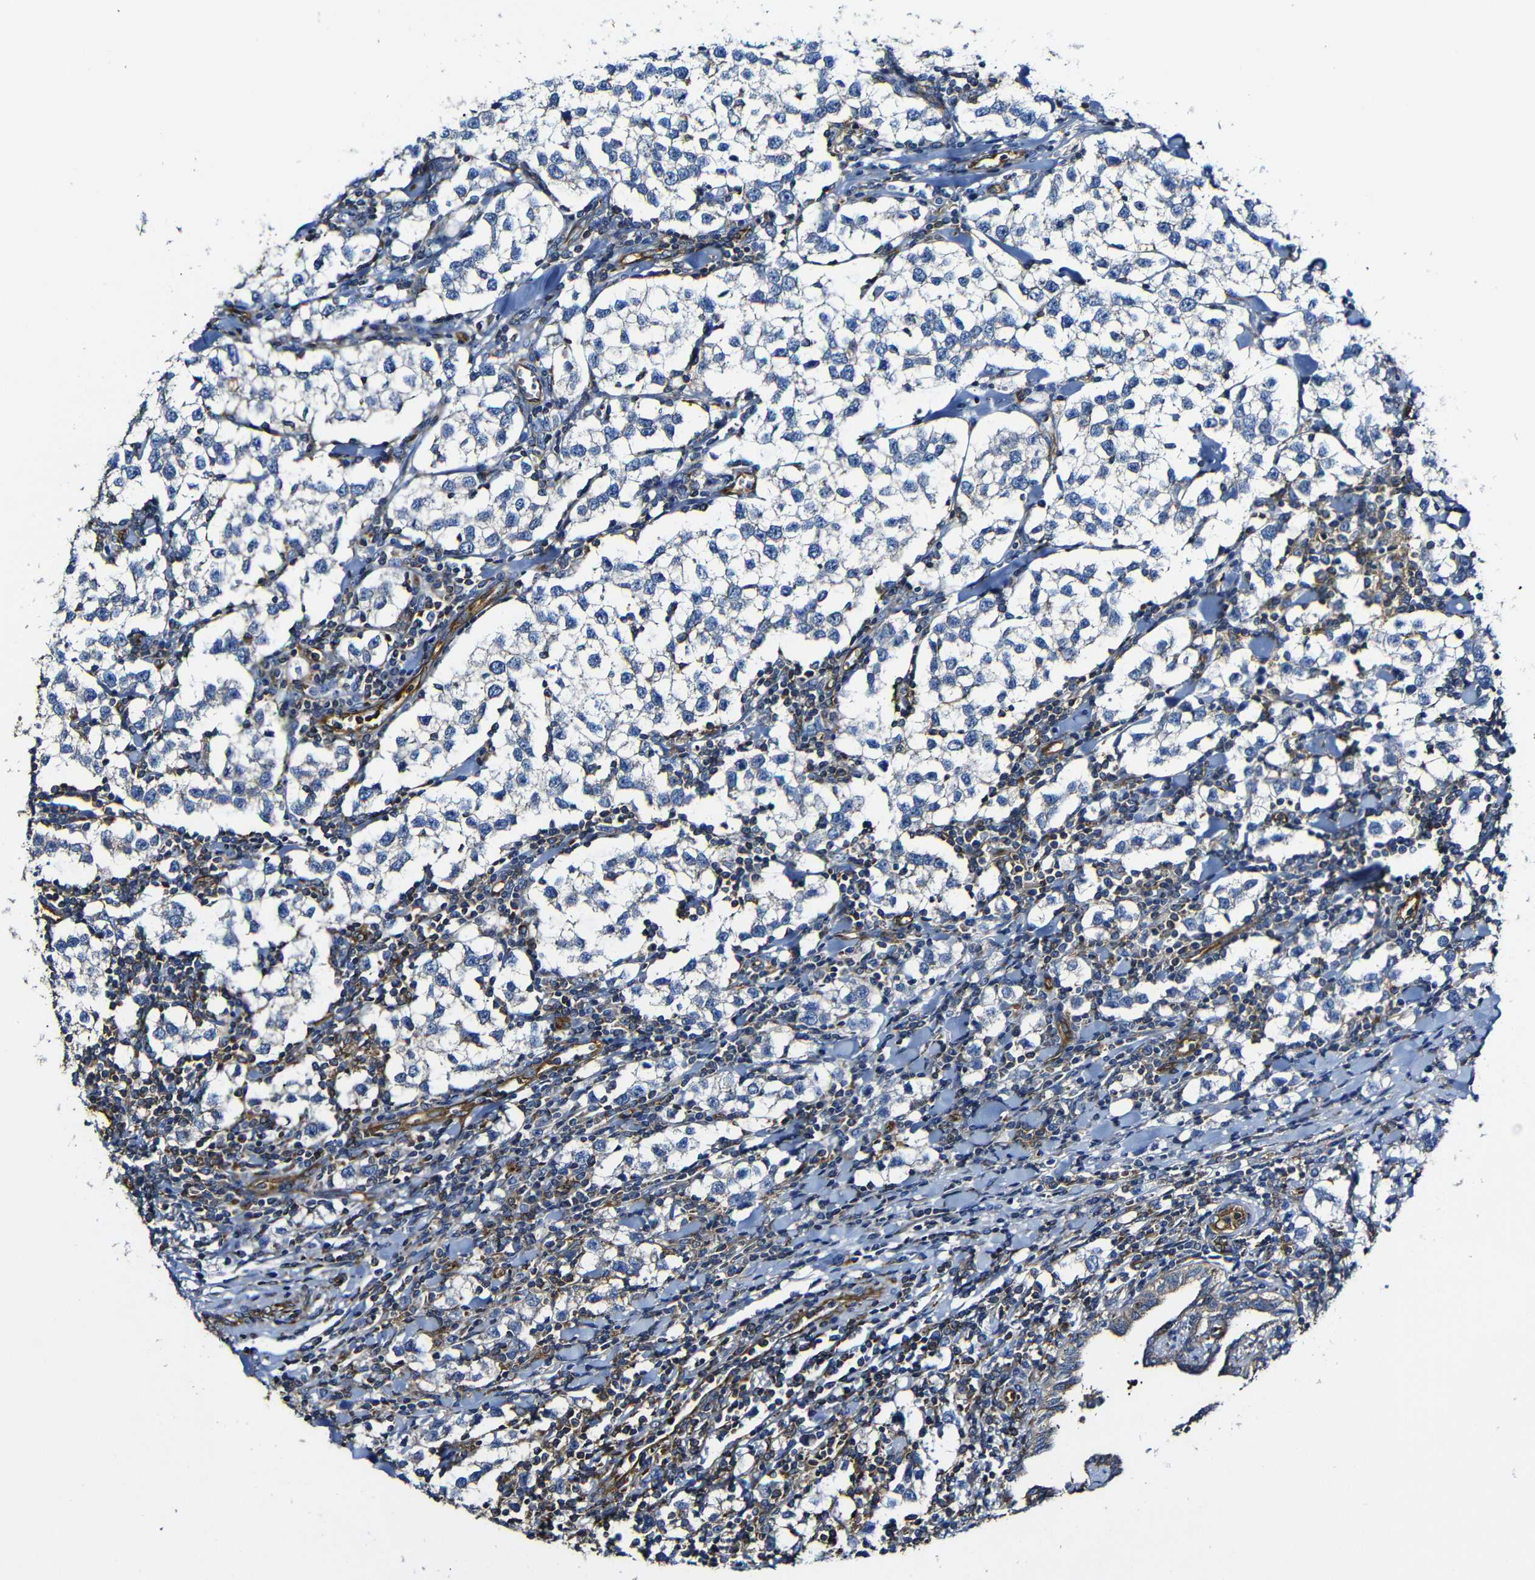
{"staining": {"intensity": "negative", "quantity": "none", "location": "none"}, "tissue": "testis cancer", "cell_type": "Tumor cells", "image_type": "cancer", "snomed": [{"axis": "morphology", "description": "Seminoma, NOS"}, {"axis": "morphology", "description": "Carcinoma, Embryonal, NOS"}, {"axis": "topography", "description": "Testis"}], "caption": "Immunohistochemistry (IHC) of testis seminoma demonstrates no staining in tumor cells.", "gene": "MSN", "patient": {"sex": "male", "age": 36}}